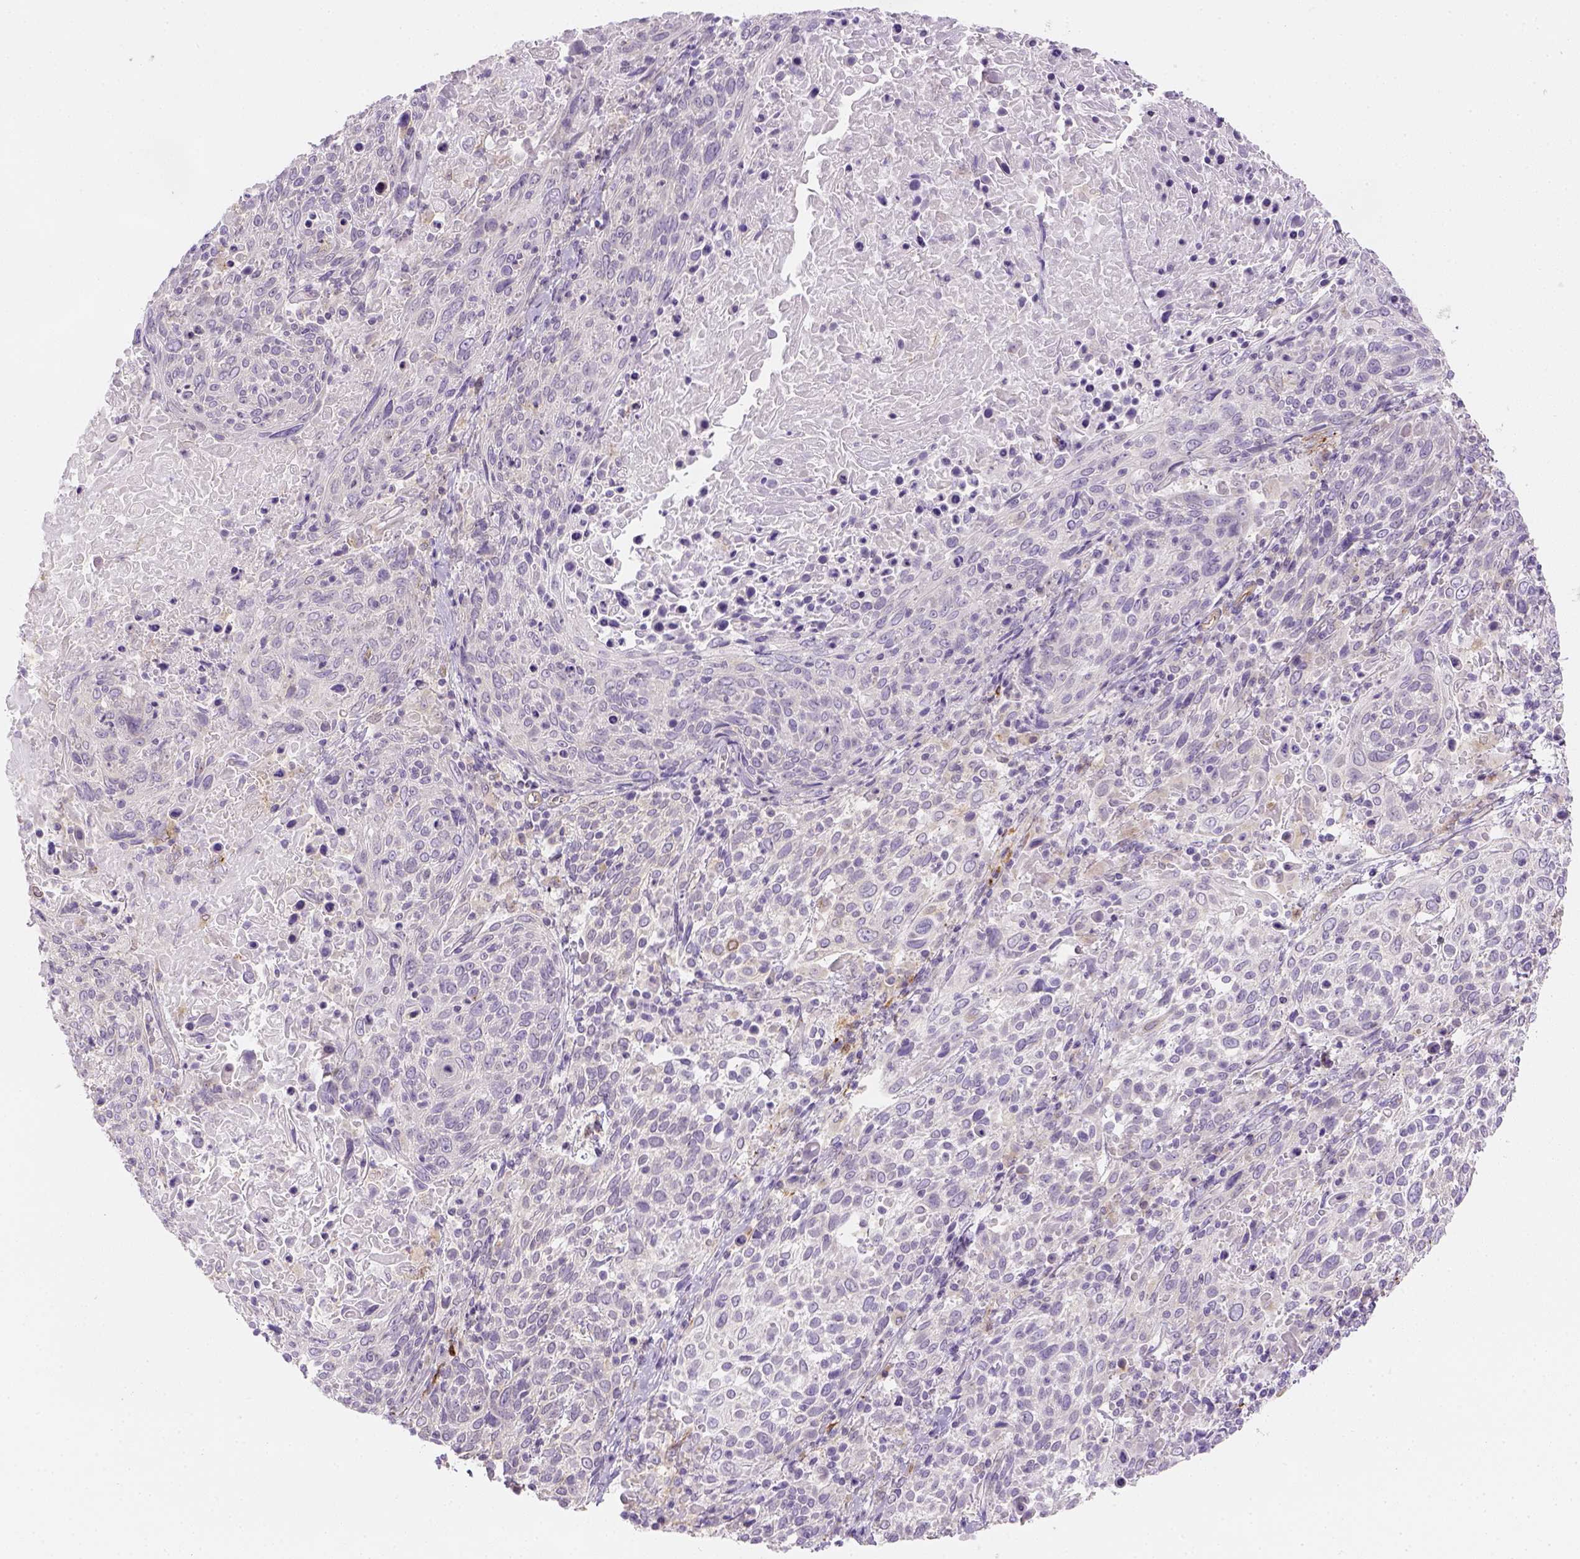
{"staining": {"intensity": "negative", "quantity": "none", "location": "none"}, "tissue": "cervical cancer", "cell_type": "Tumor cells", "image_type": "cancer", "snomed": [{"axis": "morphology", "description": "Squamous cell carcinoma, NOS"}, {"axis": "topography", "description": "Cervix"}], "caption": "Squamous cell carcinoma (cervical) stained for a protein using immunohistochemistry (IHC) exhibits no positivity tumor cells.", "gene": "CACNB1", "patient": {"sex": "female", "age": 61}}